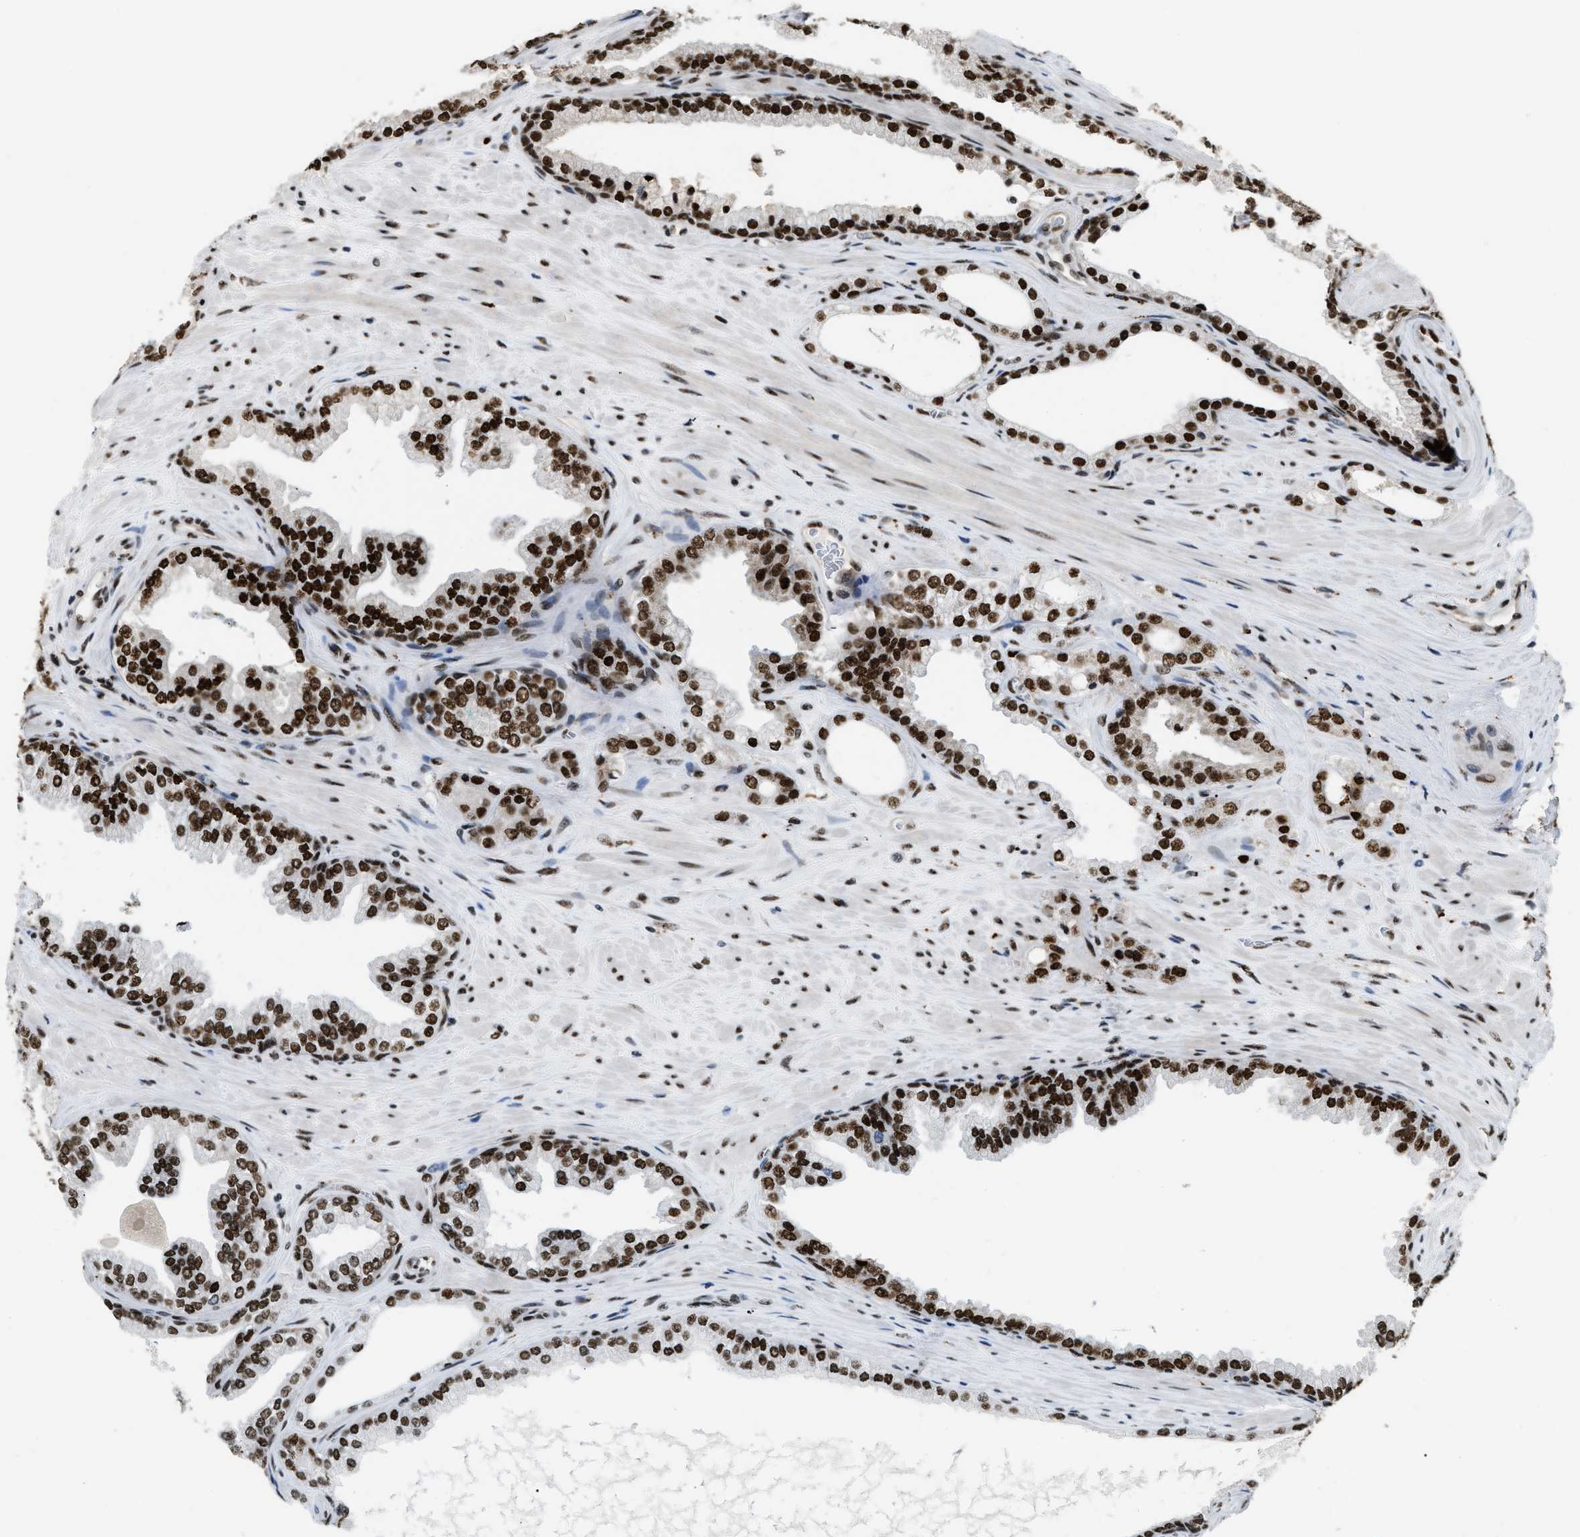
{"staining": {"intensity": "strong", "quantity": ">75%", "location": "nuclear"}, "tissue": "prostate cancer", "cell_type": "Tumor cells", "image_type": "cancer", "snomed": [{"axis": "morphology", "description": "Adenocarcinoma, High grade"}, {"axis": "topography", "description": "Prostate"}], "caption": "Human high-grade adenocarcinoma (prostate) stained with a brown dye shows strong nuclear positive positivity in about >75% of tumor cells.", "gene": "NUMA1", "patient": {"sex": "male", "age": 71}}